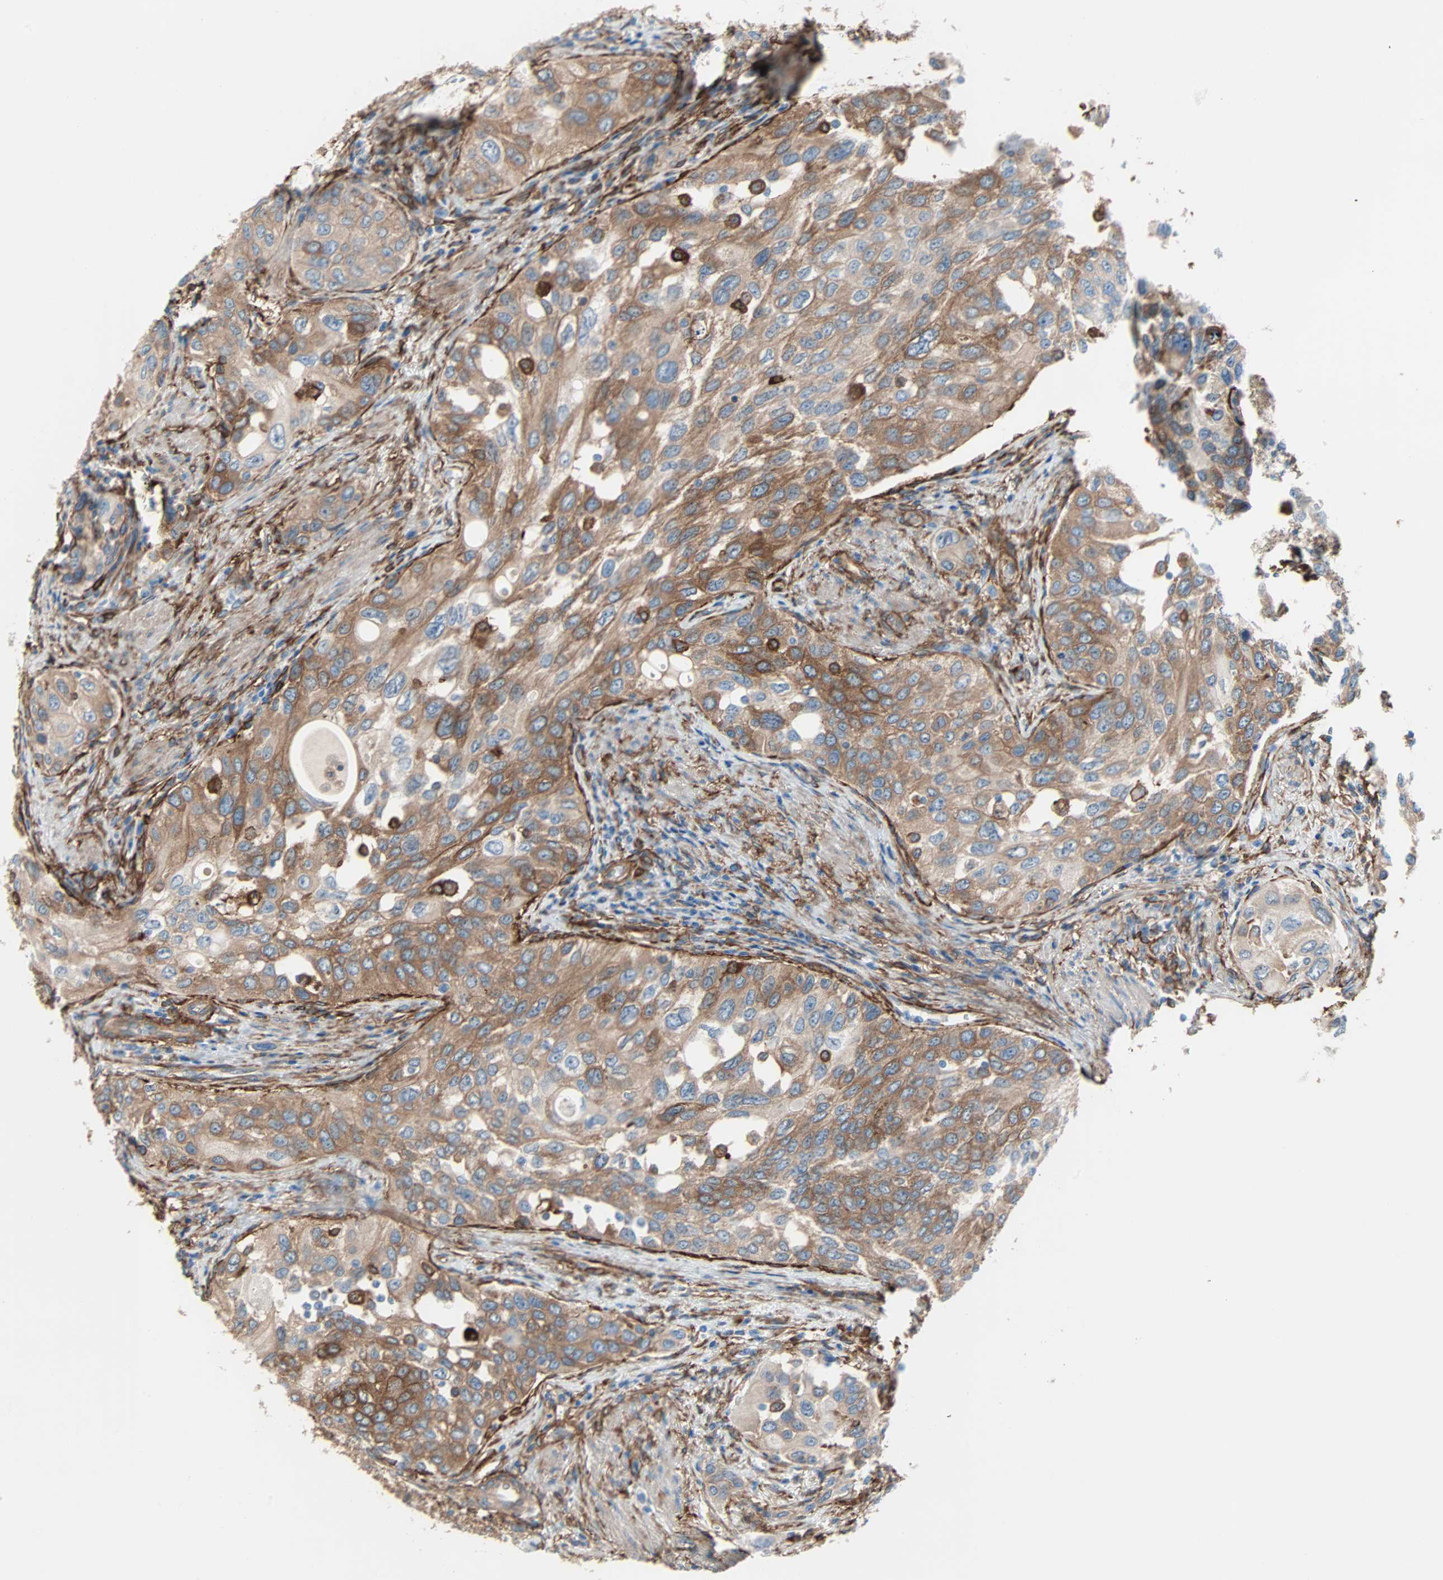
{"staining": {"intensity": "moderate", "quantity": "25%-75%", "location": "cytoplasmic/membranous"}, "tissue": "urothelial cancer", "cell_type": "Tumor cells", "image_type": "cancer", "snomed": [{"axis": "morphology", "description": "Urothelial carcinoma, High grade"}, {"axis": "topography", "description": "Urinary bladder"}], "caption": "A brown stain shows moderate cytoplasmic/membranous expression of a protein in urothelial cancer tumor cells.", "gene": "EPB41L2", "patient": {"sex": "female", "age": 56}}